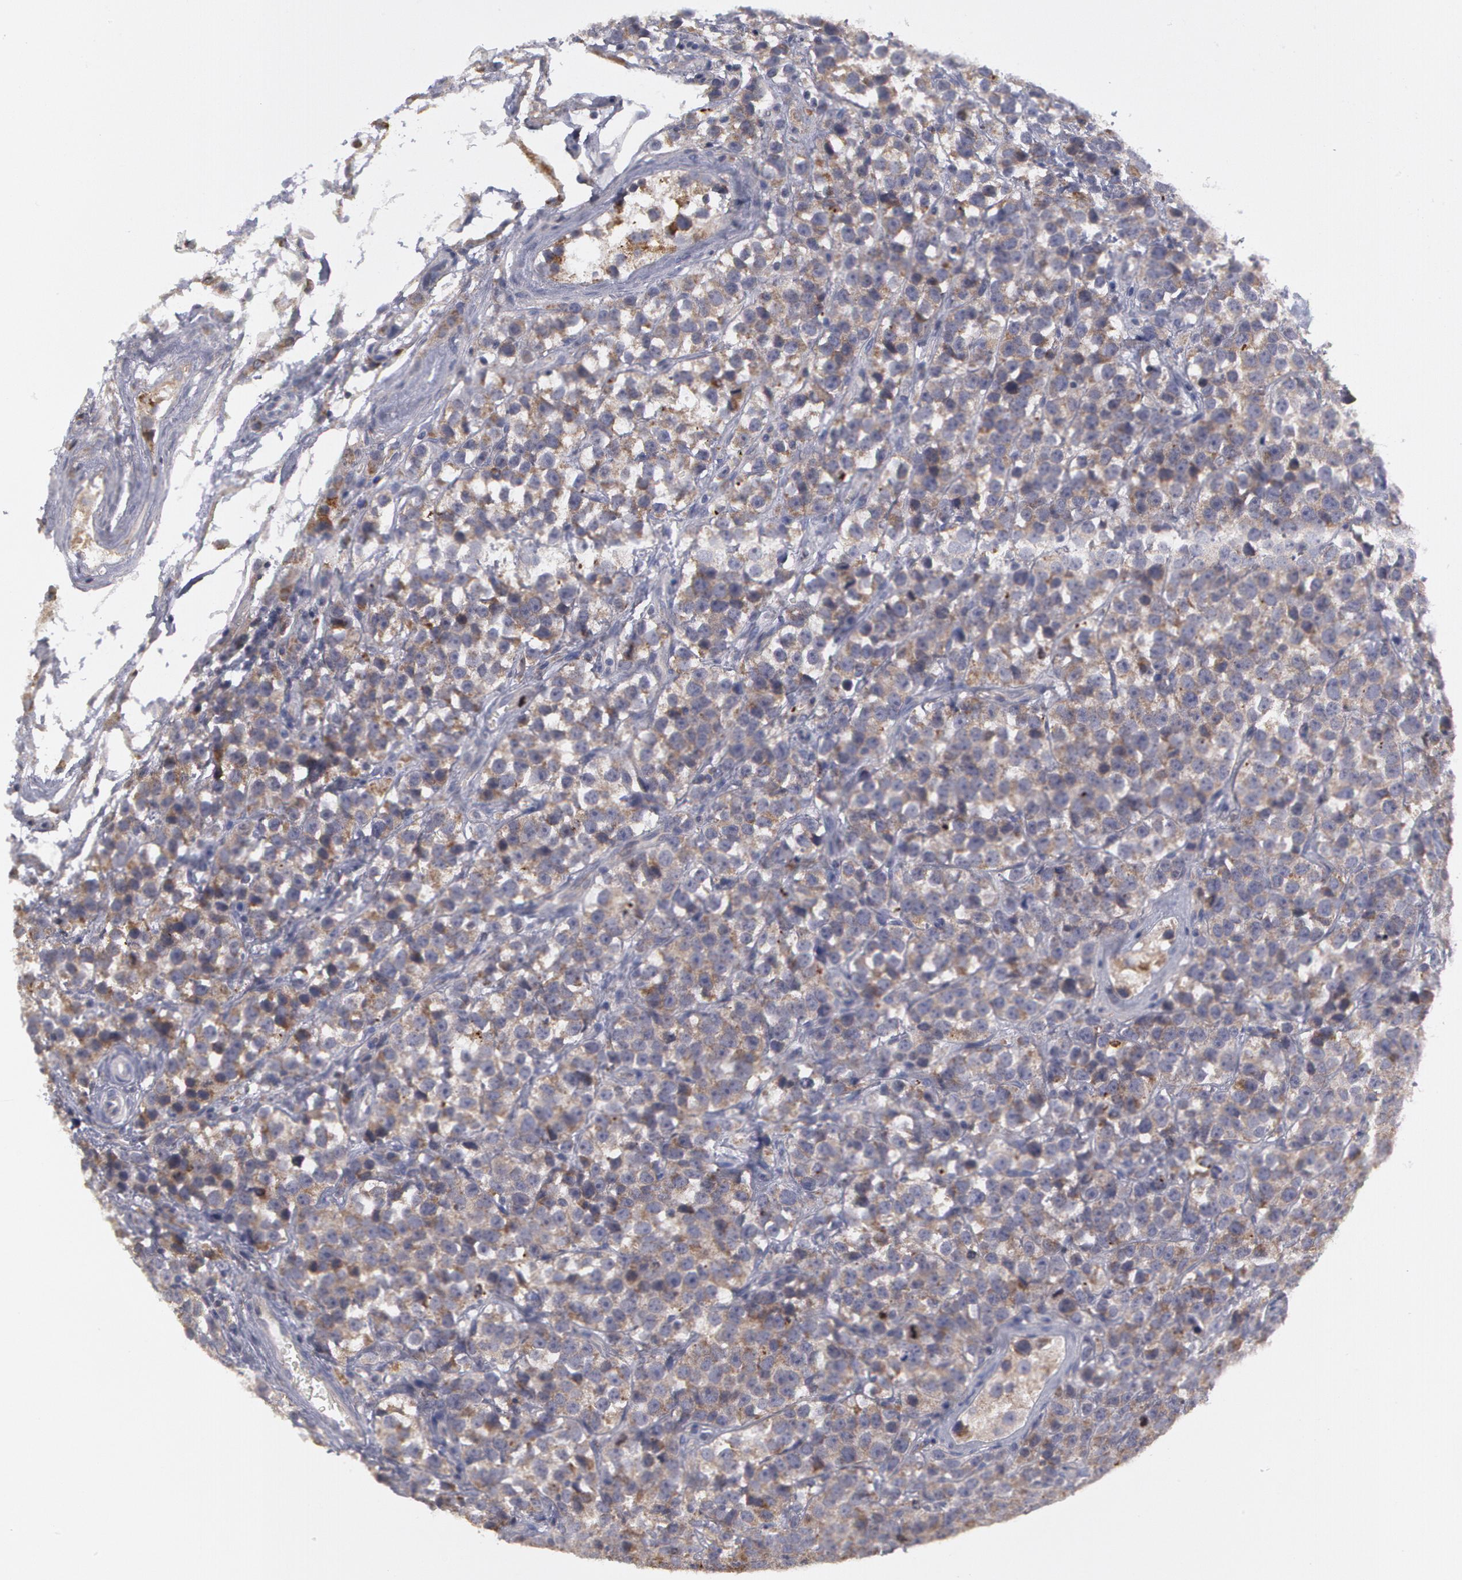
{"staining": {"intensity": "weak", "quantity": "25%-75%", "location": "cytoplasmic/membranous"}, "tissue": "testis cancer", "cell_type": "Tumor cells", "image_type": "cancer", "snomed": [{"axis": "morphology", "description": "Seminoma, NOS"}, {"axis": "topography", "description": "Testis"}], "caption": "Testis cancer (seminoma) stained for a protein shows weak cytoplasmic/membranous positivity in tumor cells.", "gene": "ERBB2", "patient": {"sex": "male", "age": 25}}